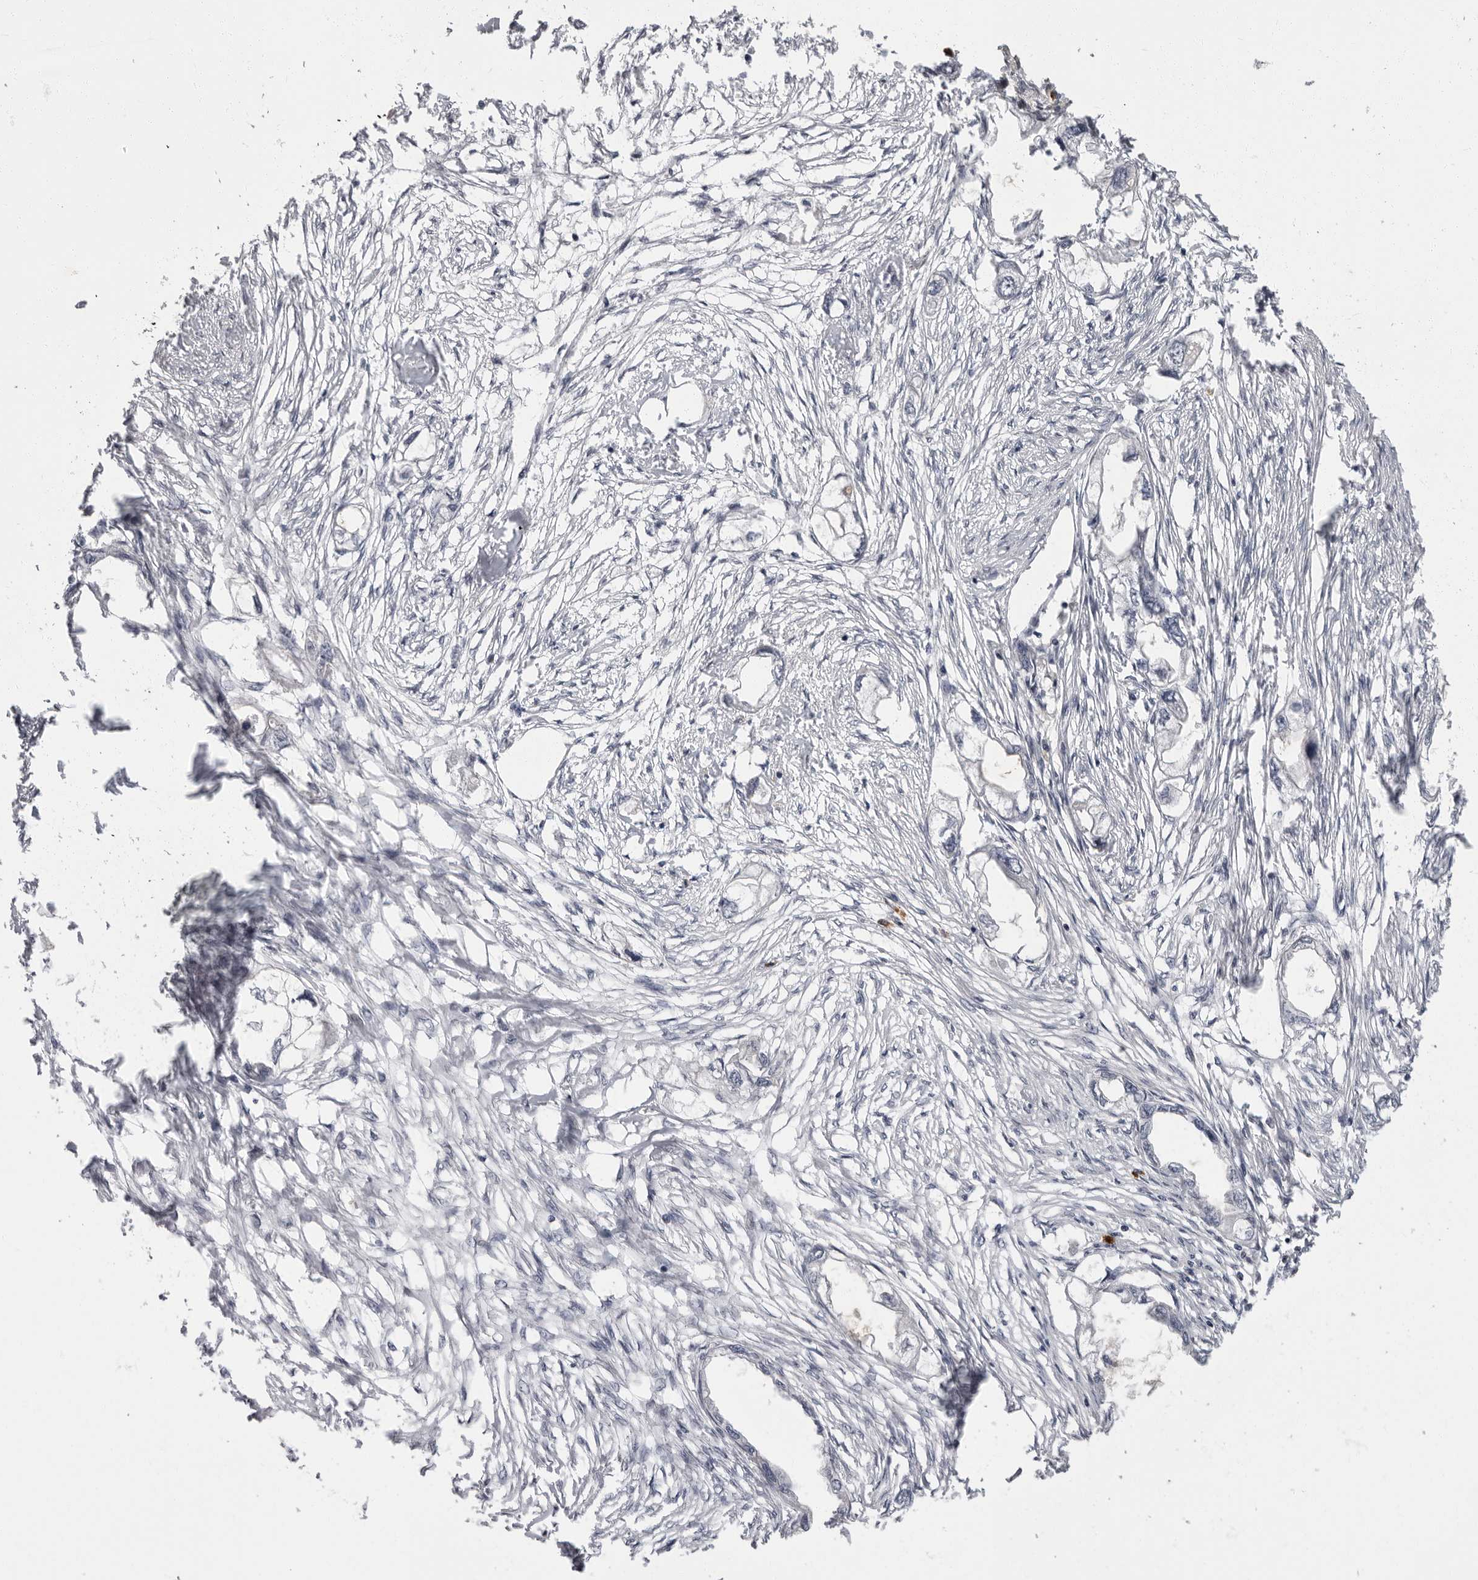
{"staining": {"intensity": "negative", "quantity": "none", "location": "none"}, "tissue": "endometrial cancer", "cell_type": "Tumor cells", "image_type": "cancer", "snomed": [{"axis": "morphology", "description": "Adenocarcinoma, NOS"}, {"axis": "morphology", "description": "Adenocarcinoma, metastatic, NOS"}, {"axis": "topography", "description": "Adipose tissue"}, {"axis": "topography", "description": "Endometrium"}], "caption": "Immunohistochemistry (IHC) photomicrograph of neoplastic tissue: human endometrial metastatic adenocarcinoma stained with DAB exhibits no significant protein expression in tumor cells.", "gene": "PDCD11", "patient": {"sex": "female", "age": 67}}